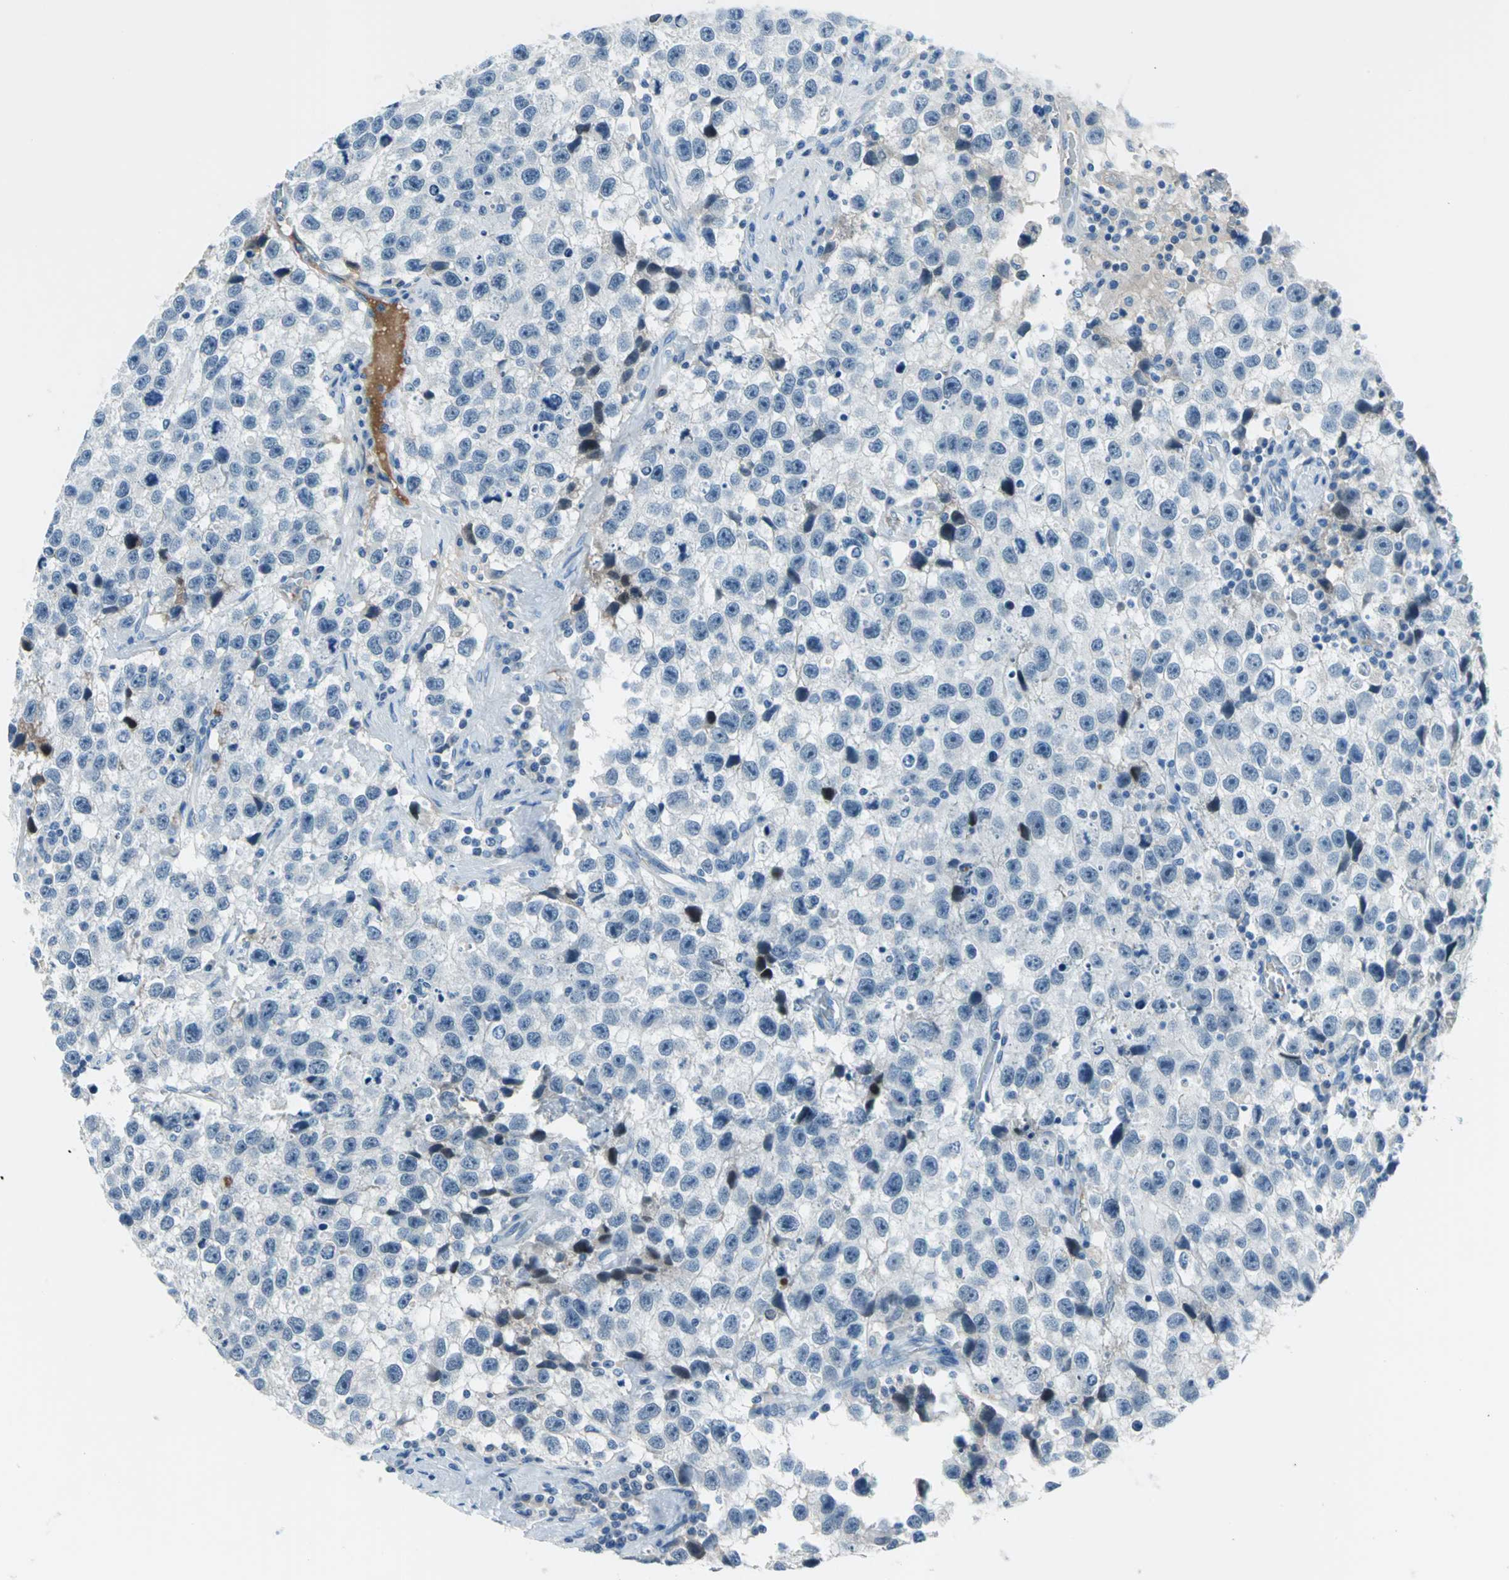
{"staining": {"intensity": "negative", "quantity": "none", "location": "none"}, "tissue": "testis cancer", "cell_type": "Tumor cells", "image_type": "cancer", "snomed": [{"axis": "morphology", "description": "Seminoma, NOS"}, {"axis": "topography", "description": "Testis"}], "caption": "Immunohistochemistry (IHC) of testis cancer (seminoma) exhibits no staining in tumor cells. The staining is performed using DAB (3,3'-diaminobenzidine) brown chromogen with nuclei counter-stained in using hematoxylin.", "gene": "ZIC1", "patient": {"sex": "male", "age": 33}}